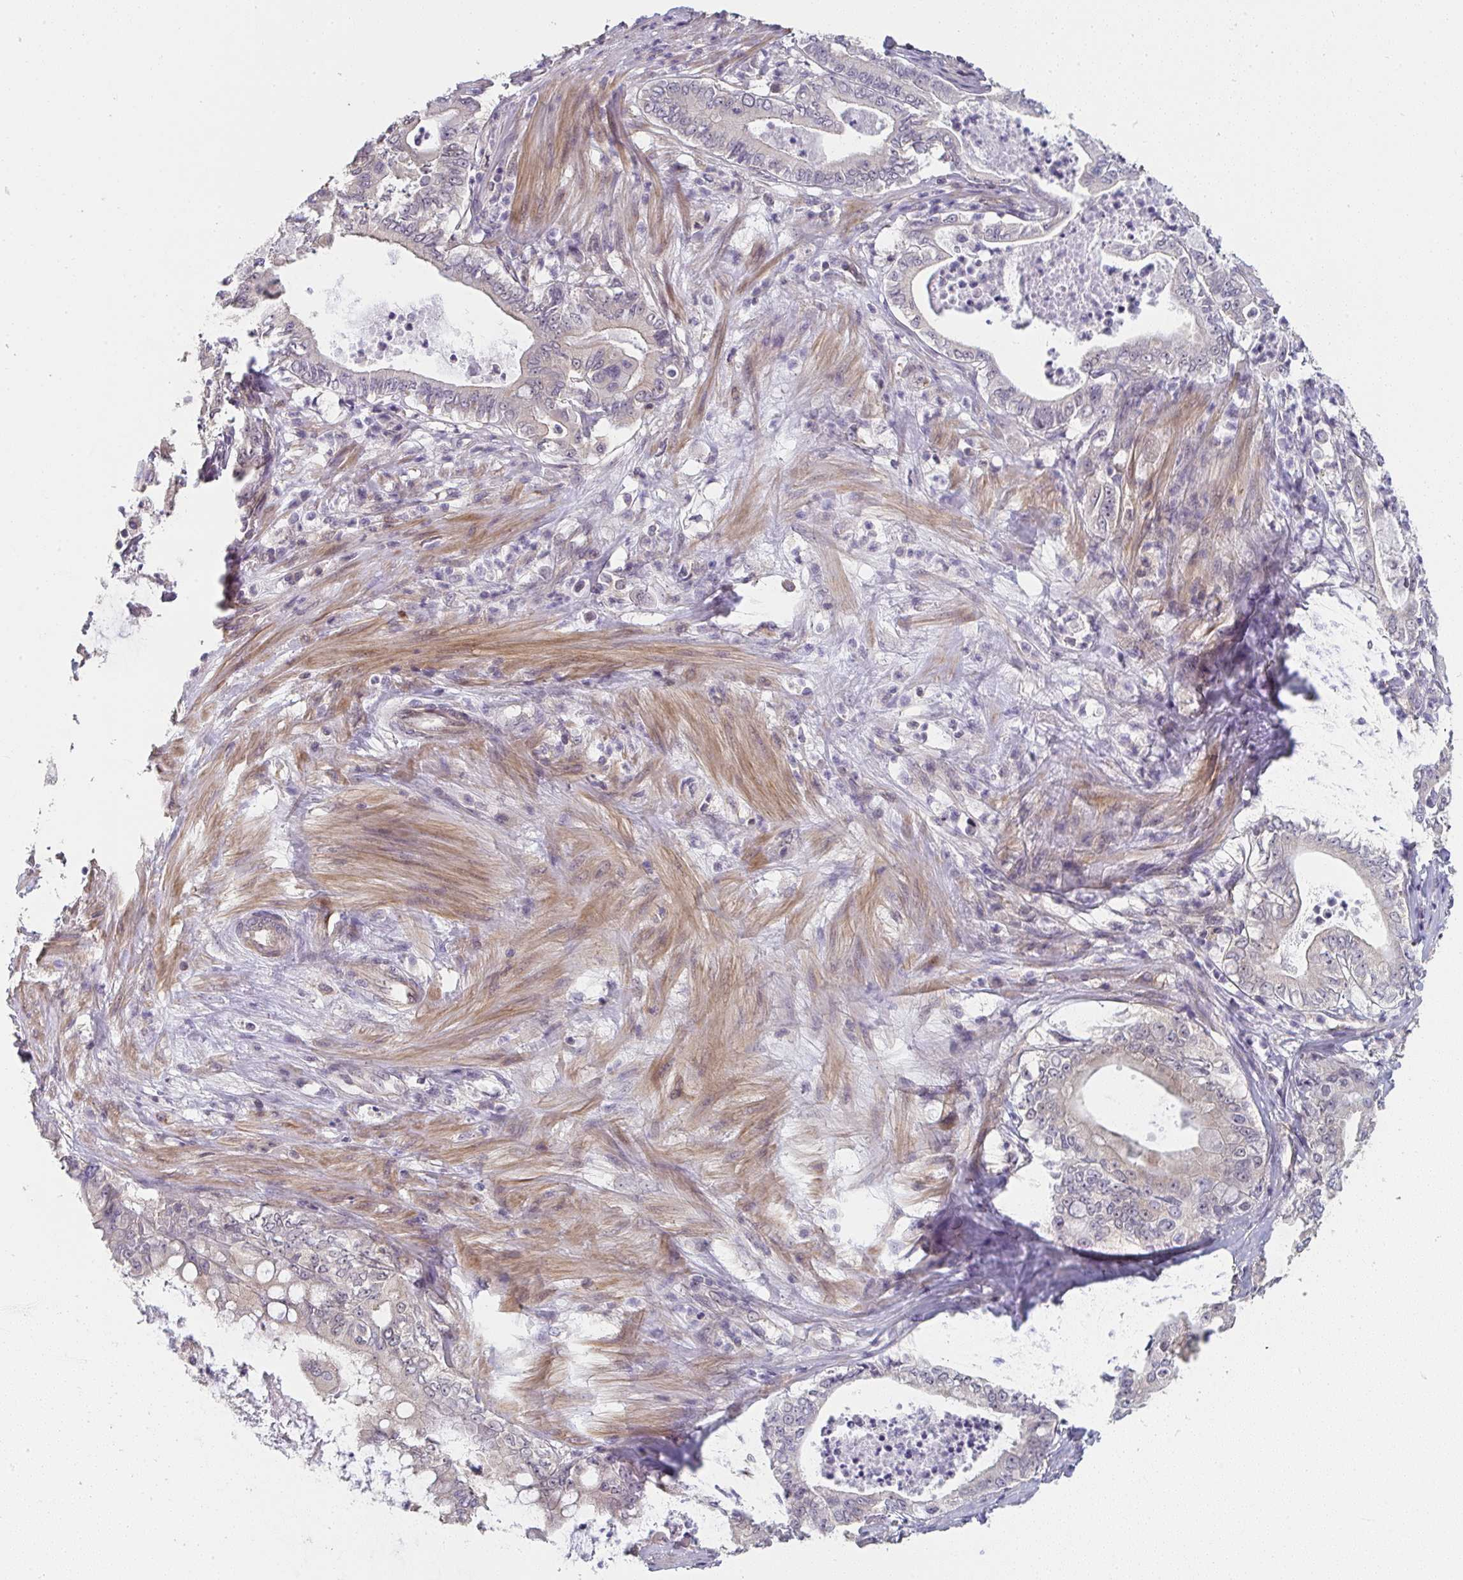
{"staining": {"intensity": "negative", "quantity": "none", "location": "none"}, "tissue": "pancreatic cancer", "cell_type": "Tumor cells", "image_type": "cancer", "snomed": [{"axis": "morphology", "description": "Adenocarcinoma, NOS"}, {"axis": "topography", "description": "Pancreas"}], "caption": "The histopathology image exhibits no staining of tumor cells in pancreatic cancer.", "gene": "RANGRF", "patient": {"sex": "male", "age": 71}}